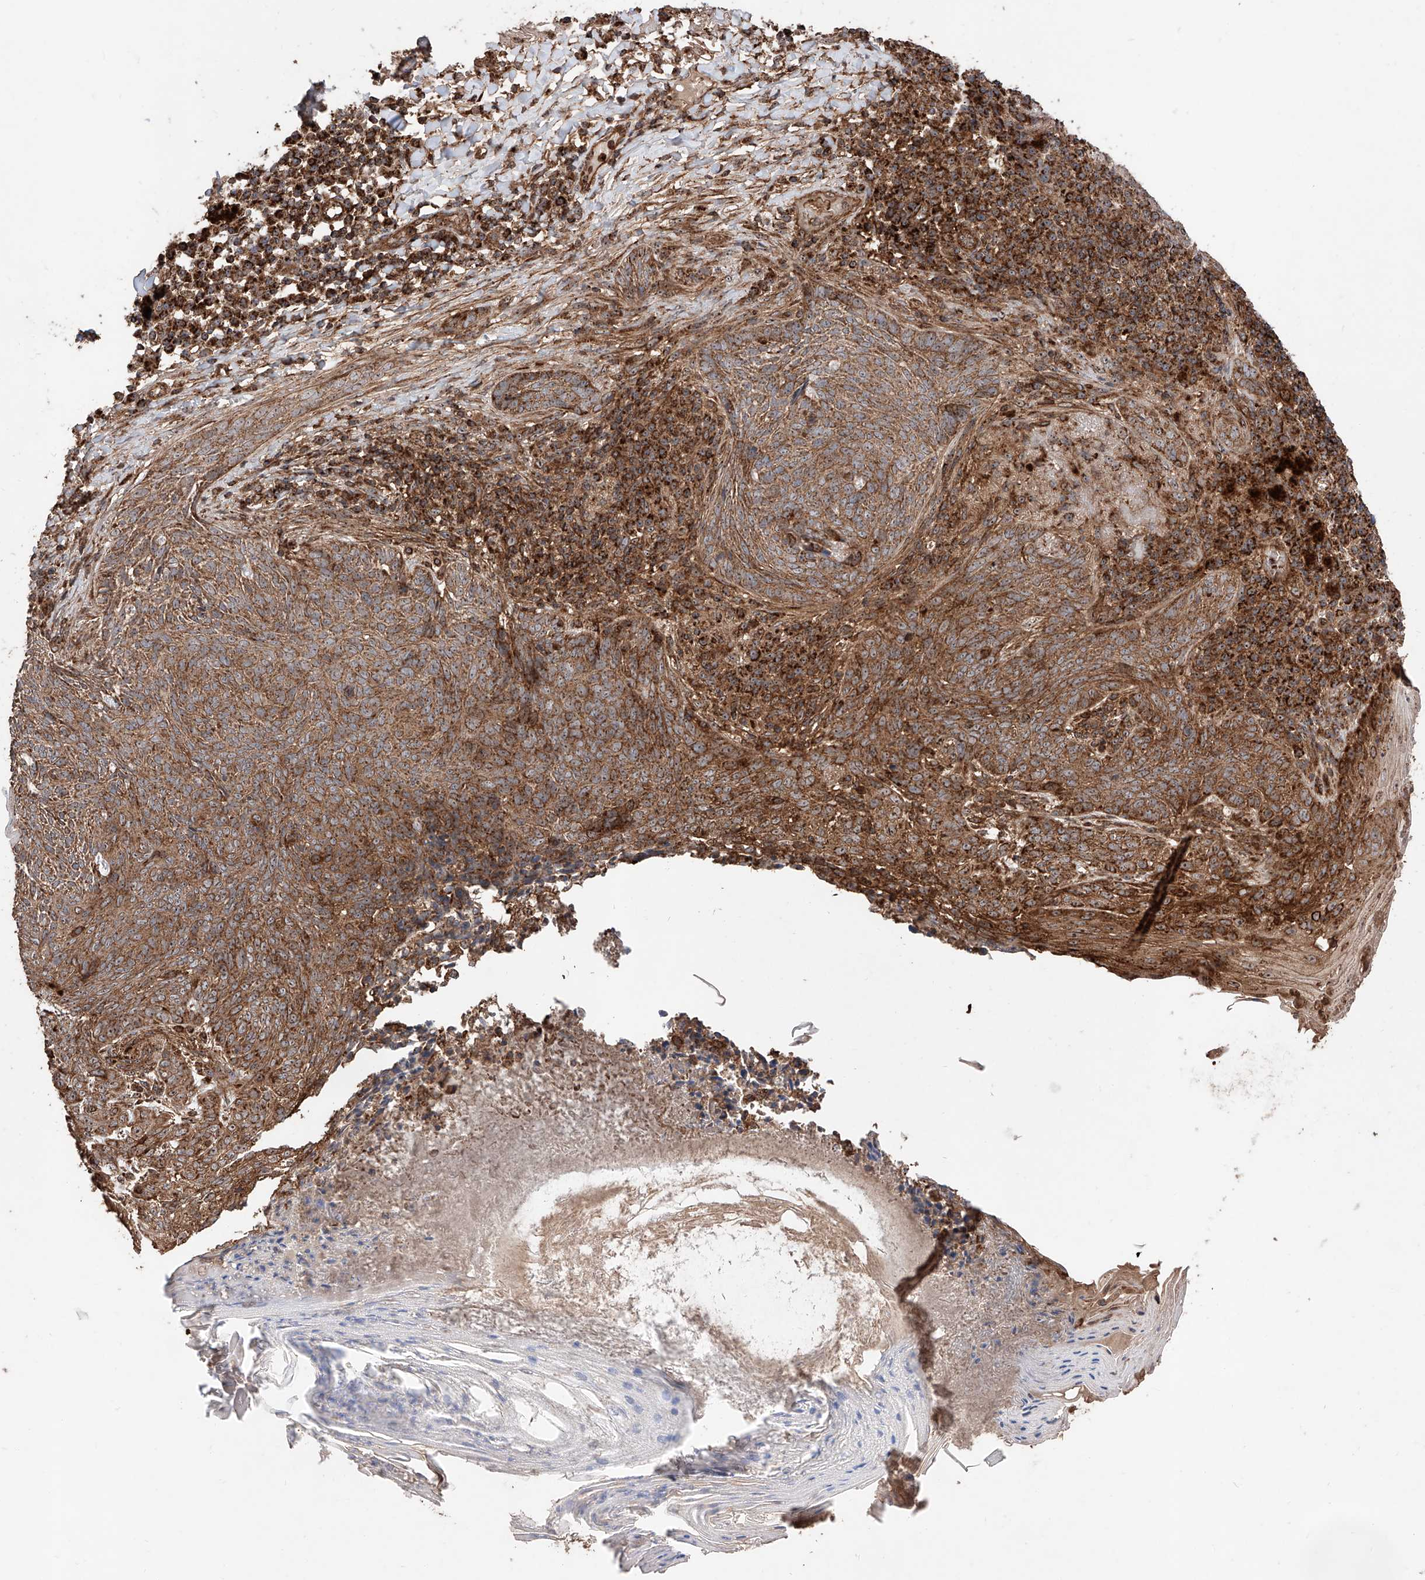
{"staining": {"intensity": "moderate", "quantity": ">75%", "location": "cytoplasmic/membranous"}, "tissue": "skin cancer", "cell_type": "Tumor cells", "image_type": "cancer", "snomed": [{"axis": "morphology", "description": "Basal cell carcinoma"}, {"axis": "topography", "description": "Skin"}], "caption": "Skin basal cell carcinoma tissue exhibits moderate cytoplasmic/membranous positivity in approximately >75% of tumor cells, visualized by immunohistochemistry.", "gene": "PISD", "patient": {"sex": "male", "age": 85}}